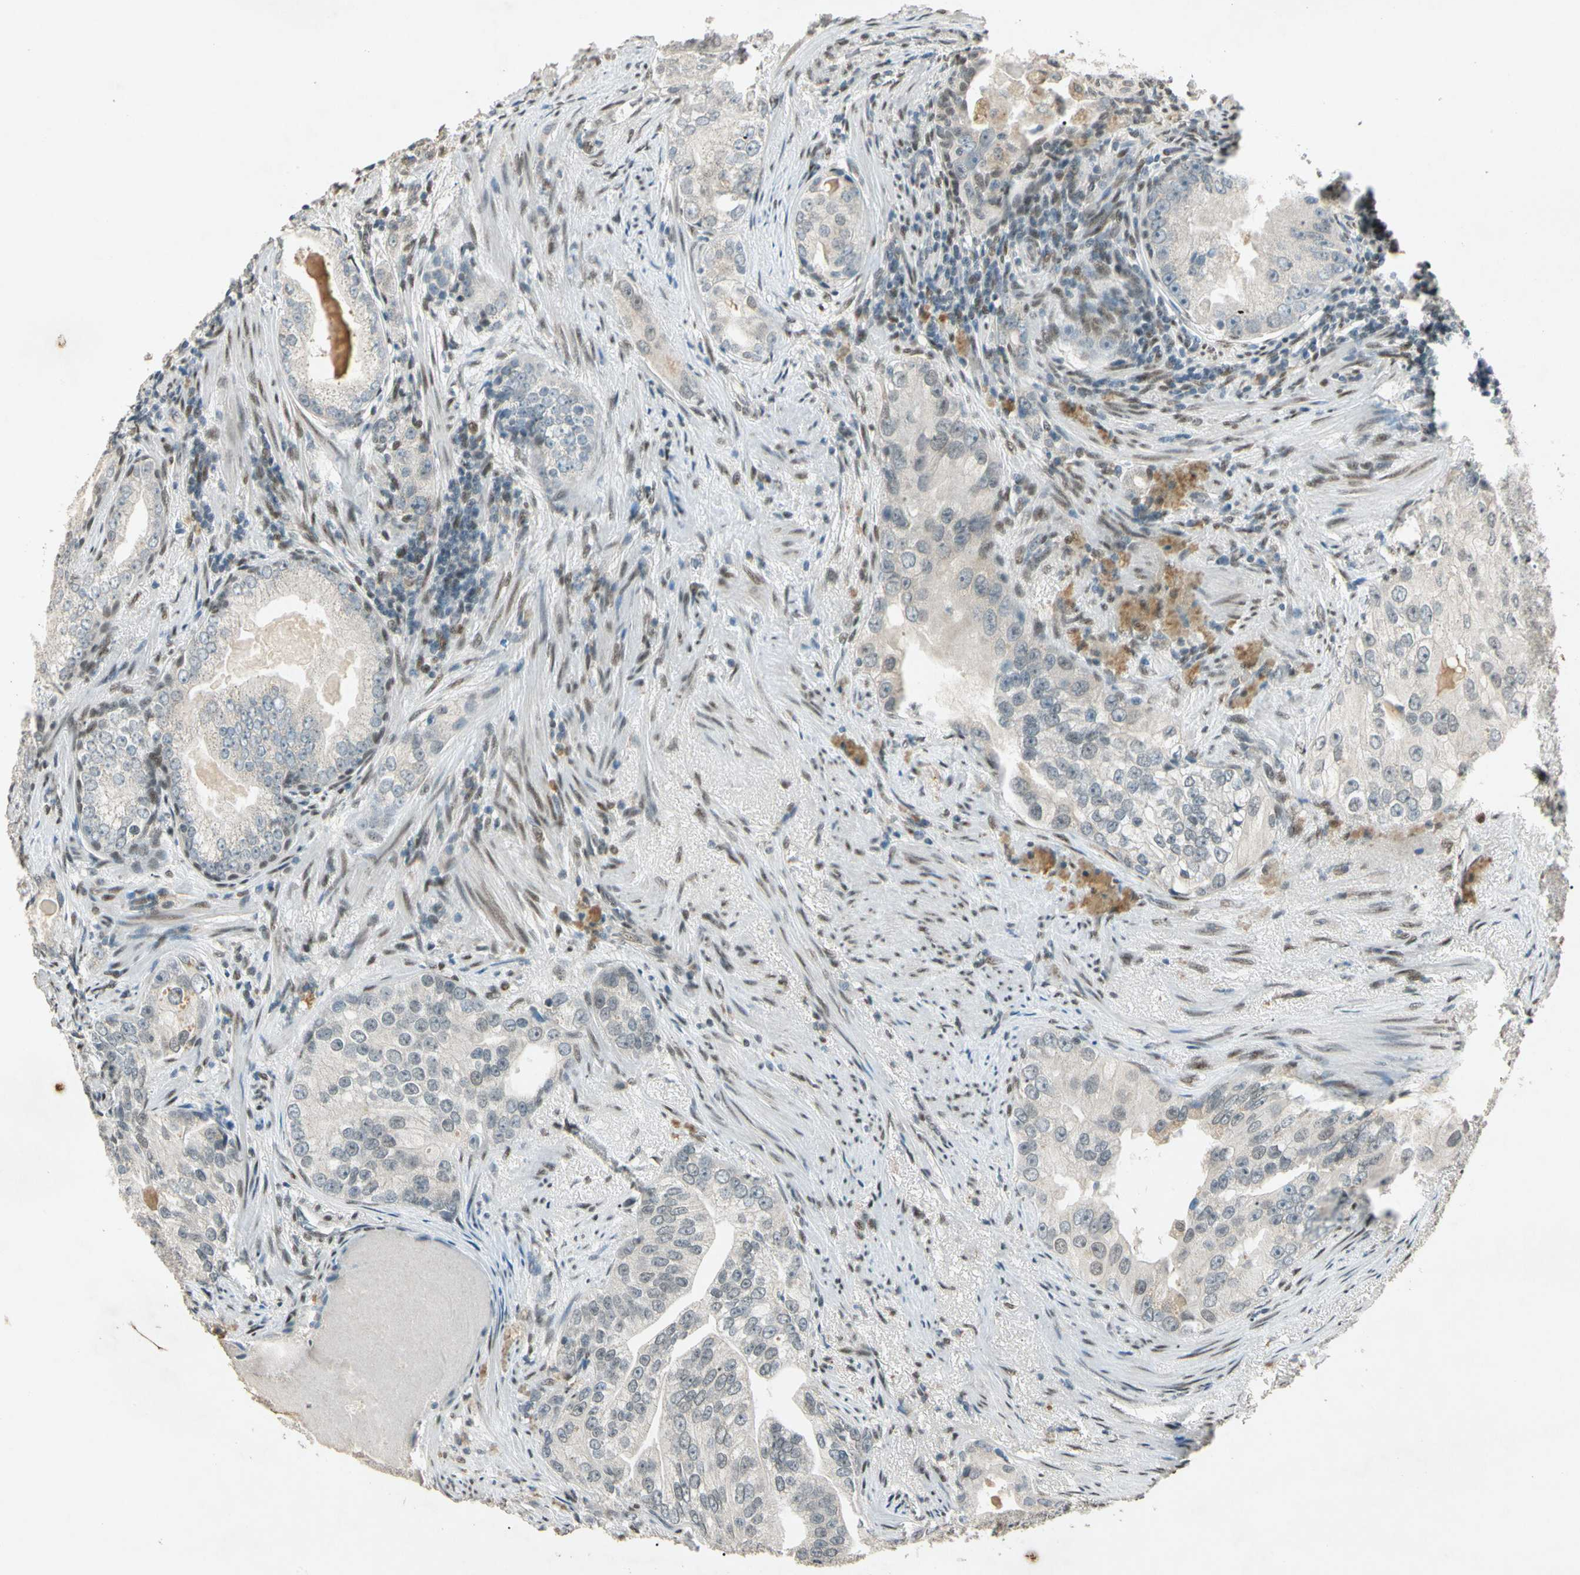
{"staining": {"intensity": "negative", "quantity": "none", "location": "none"}, "tissue": "prostate cancer", "cell_type": "Tumor cells", "image_type": "cancer", "snomed": [{"axis": "morphology", "description": "Adenocarcinoma, High grade"}, {"axis": "topography", "description": "Prostate"}], "caption": "Tumor cells show no significant expression in high-grade adenocarcinoma (prostate).", "gene": "ZBTB4", "patient": {"sex": "male", "age": 66}}